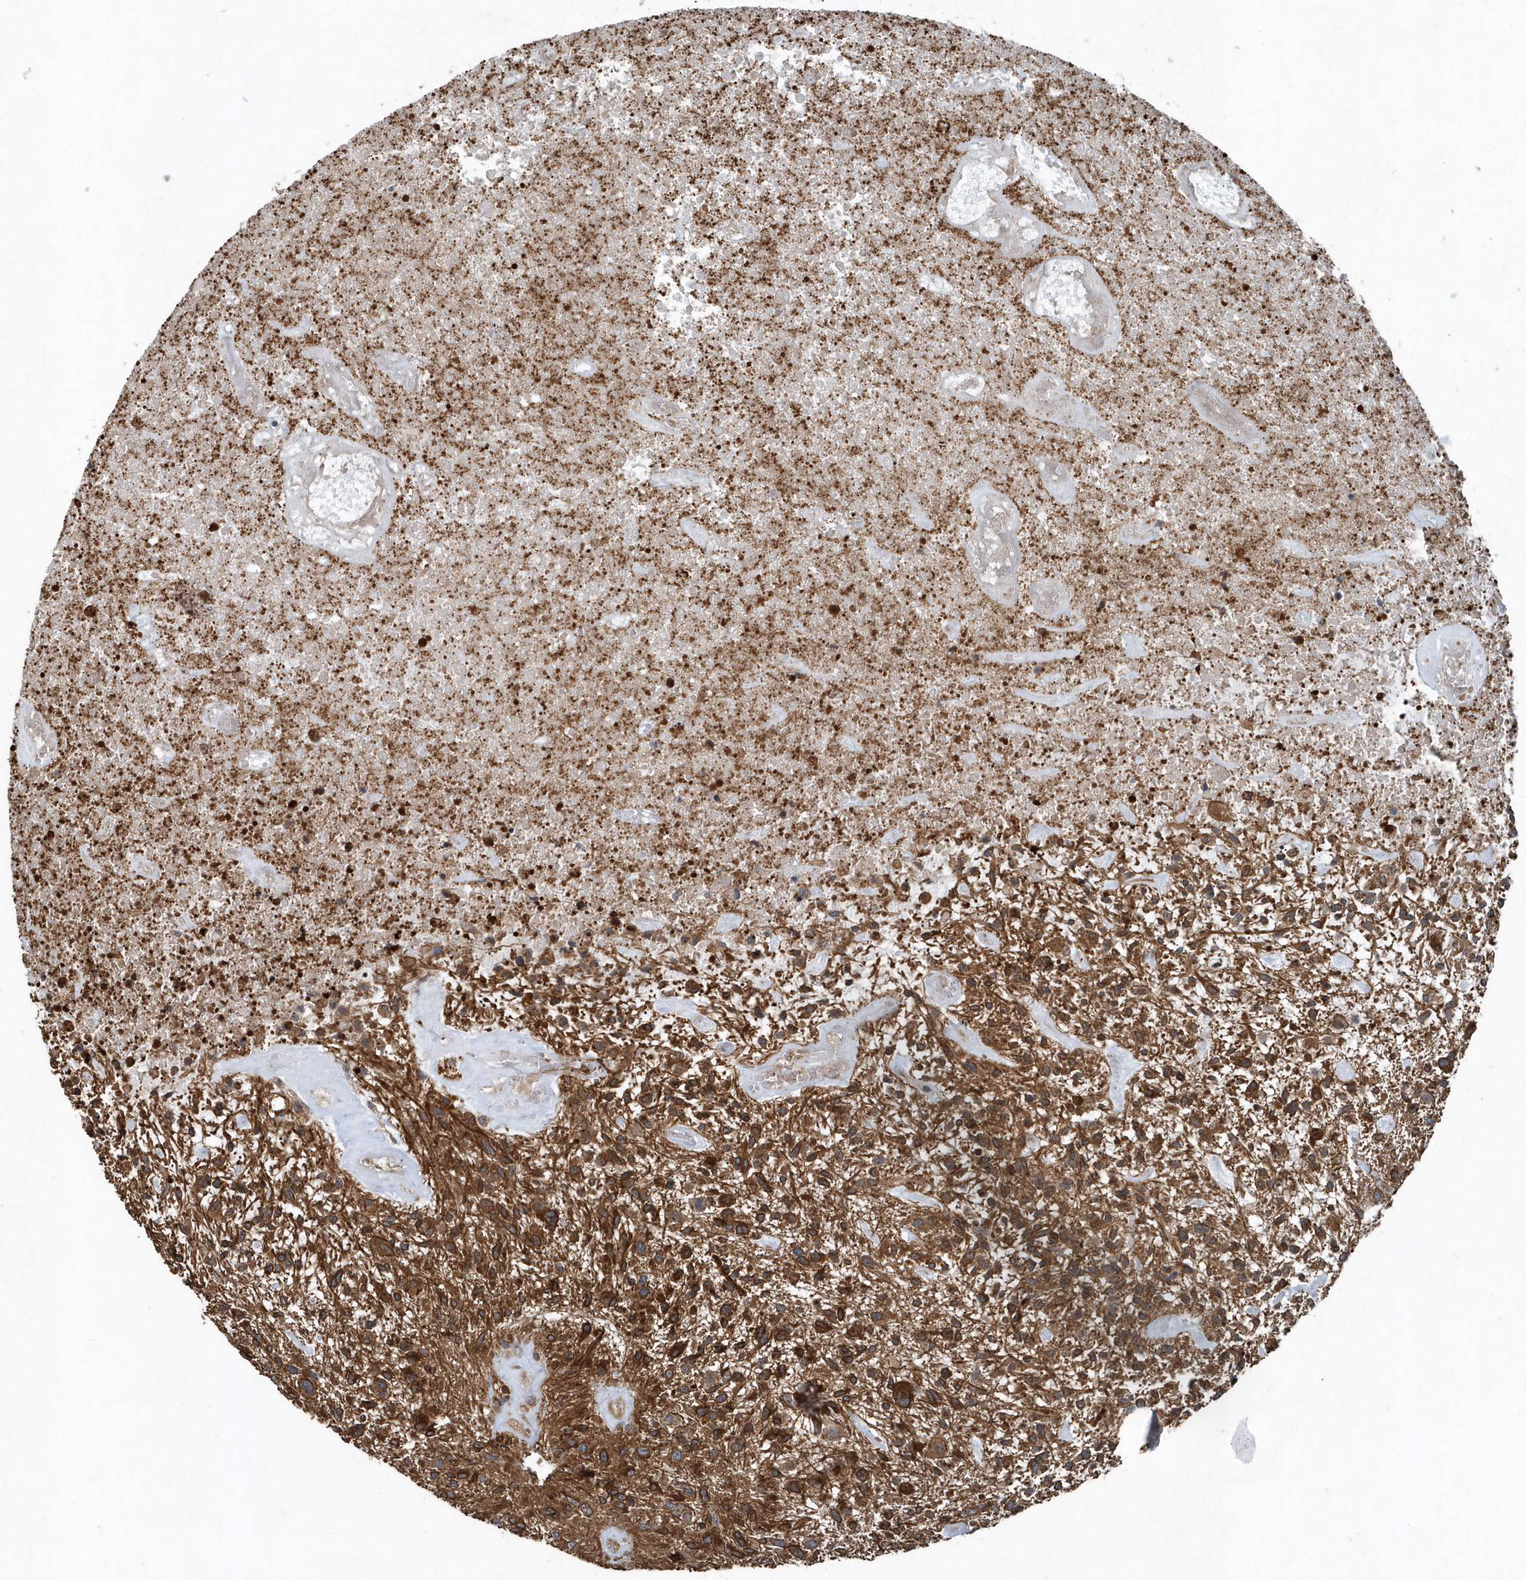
{"staining": {"intensity": "strong", "quantity": ">75%", "location": "cytoplasmic/membranous"}, "tissue": "glioma", "cell_type": "Tumor cells", "image_type": "cancer", "snomed": [{"axis": "morphology", "description": "Glioma, malignant, High grade"}, {"axis": "topography", "description": "Brain"}], "caption": "Glioma stained with DAB immunohistochemistry (IHC) shows high levels of strong cytoplasmic/membranous expression in about >75% of tumor cells.", "gene": "MCC", "patient": {"sex": "male", "age": 47}}